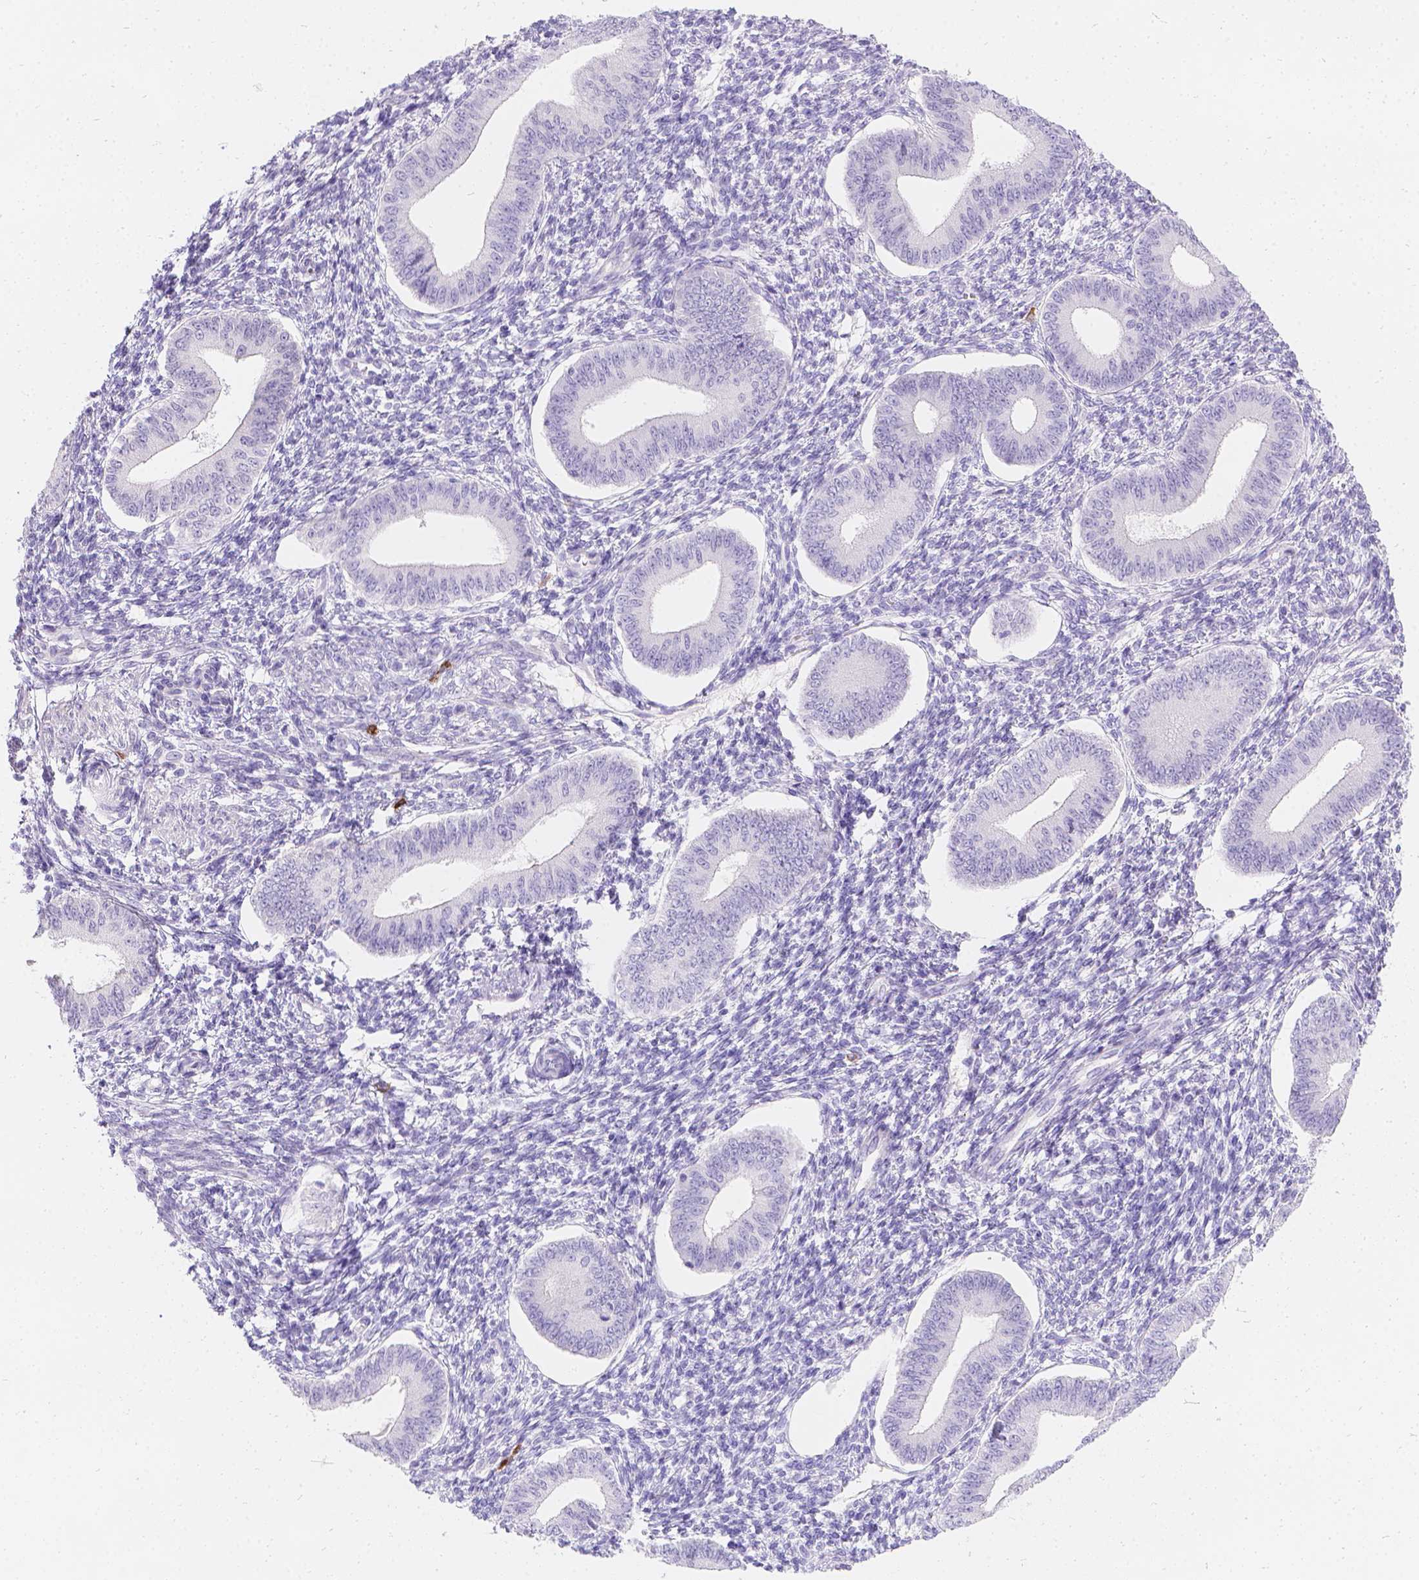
{"staining": {"intensity": "negative", "quantity": "none", "location": "none"}, "tissue": "endometrium", "cell_type": "Cells in endometrial stroma", "image_type": "normal", "snomed": [{"axis": "morphology", "description": "Normal tissue, NOS"}, {"axis": "topography", "description": "Endometrium"}], "caption": "Immunohistochemistry histopathology image of unremarkable endometrium: endometrium stained with DAB (3,3'-diaminobenzidine) reveals no significant protein staining in cells in endometrial stroma.", "gene": "GNRHR", "patient": {"sex": "female", "age": 42}}